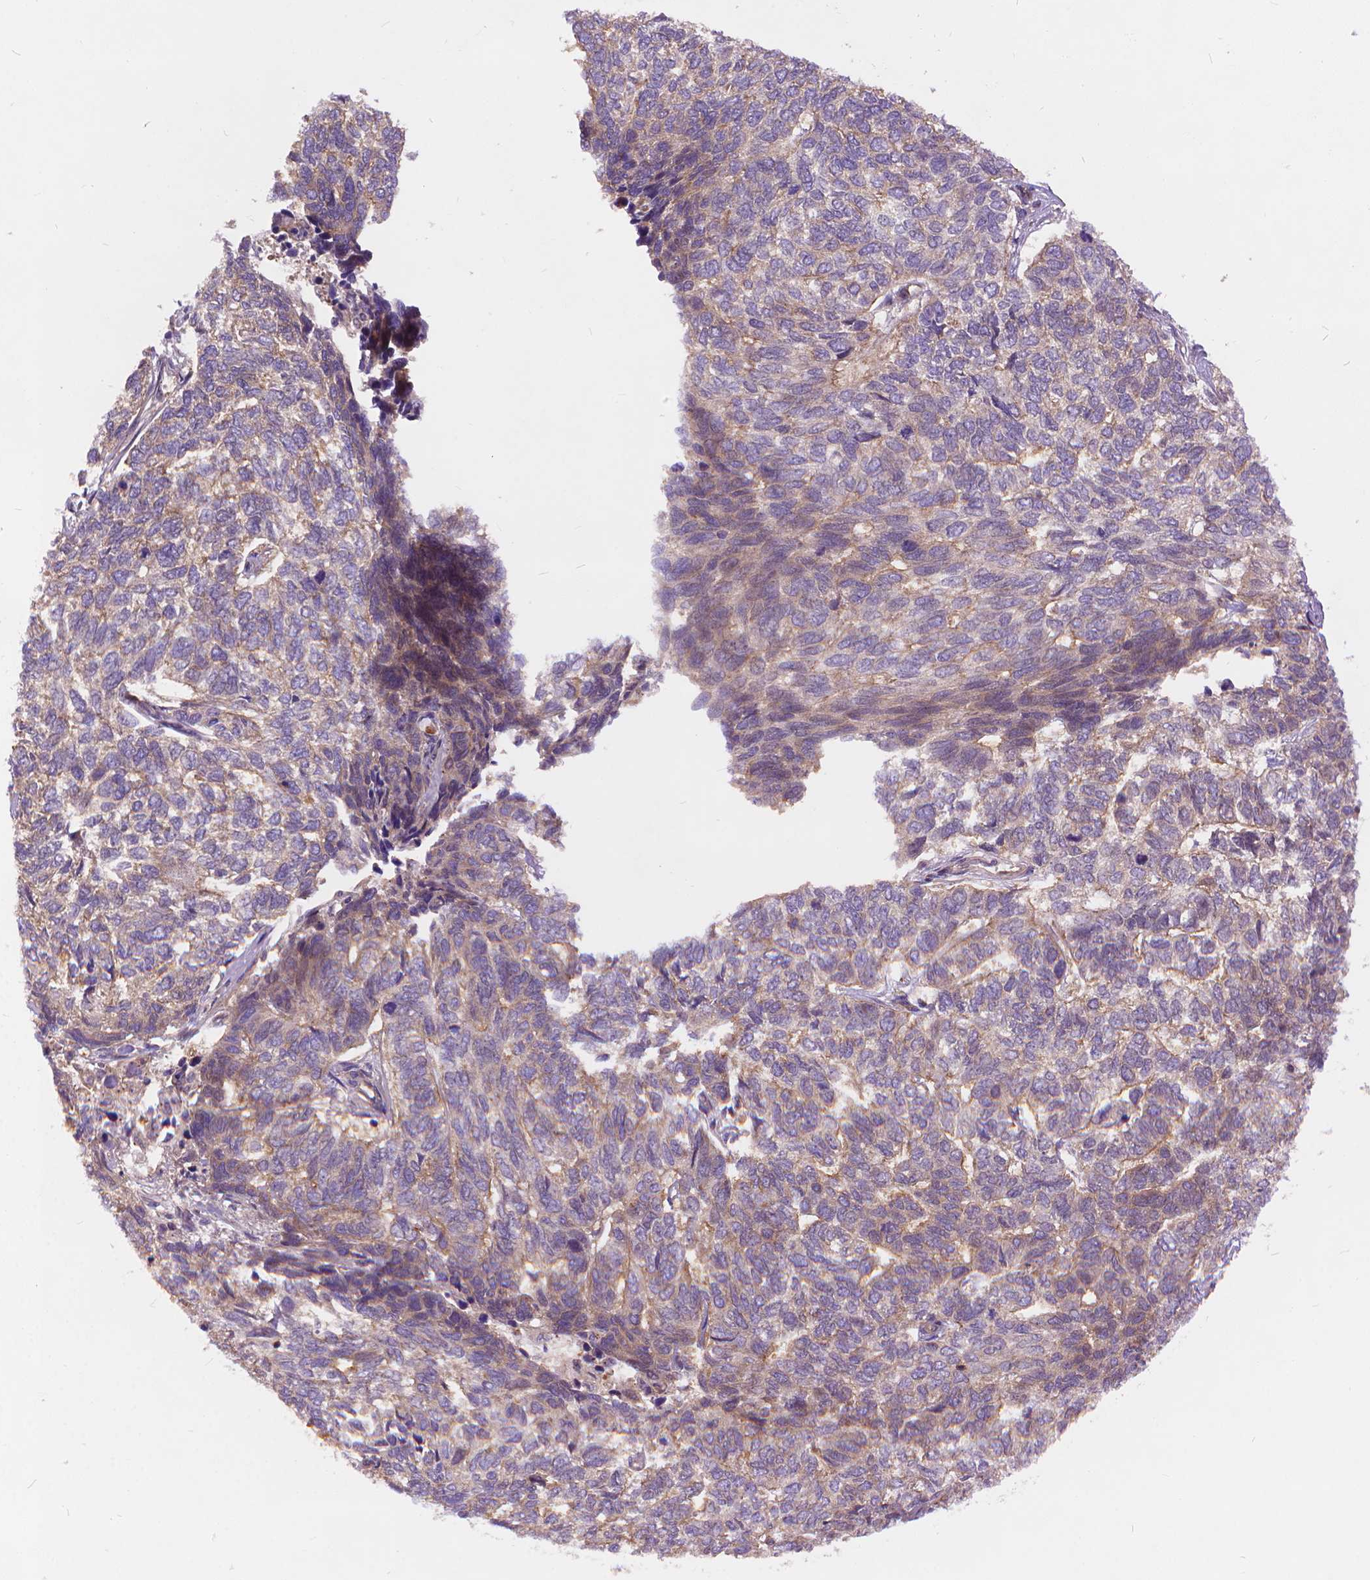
{"staining": {"intensity": "weak", "quantity": "<25%", "location": "cytoplasmic/membranous"}, "tissue": "skin cancer", "cell_type": "Tumor cells", "image_type": "cancer", "snomed": [{"axis": "morphology", "description": "Basal cell carcinoma"}, {"axis": "topography", "description": "Skin"}], "caption": "Immunohistochemical staining of human skin cancer (basal cell carcinoma) reveals no significant expression in tumor cells.", "gene": "ARAP1", "patient": {"sex": "female", "age": 65}}